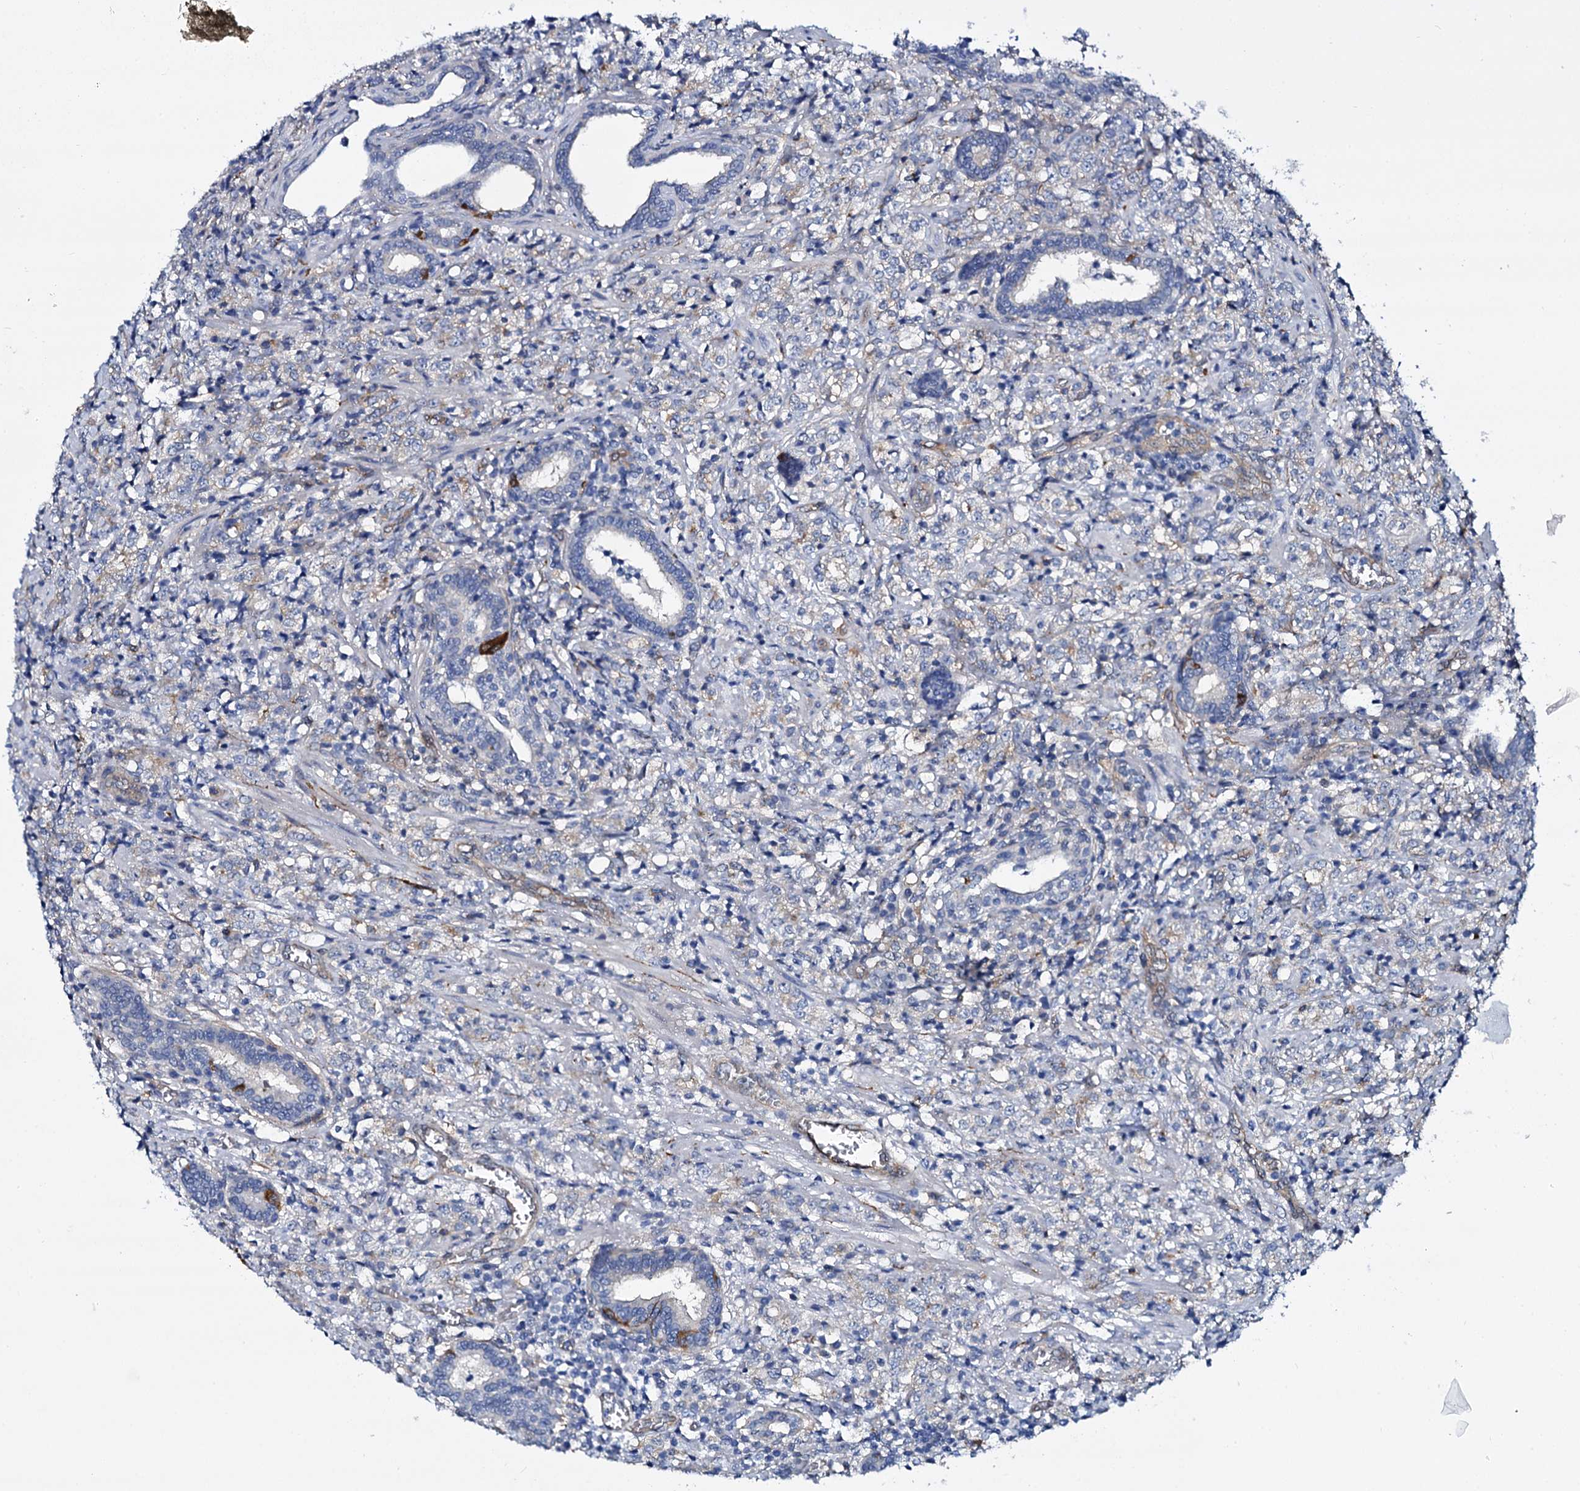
{"staining": {"intensity": "negative", "quantity": "none", "location": "none"}, "tissue": "prostate cancer", "cell_type": "Tumor cells", "image_type": "cancer", "snomed": [{"axis": "morphology", "description": "Adenocarcinoma, High grade"}, {"axis": "topography", "description": "Prostate"}], "caption": "Tumor cells show no significant staining in prostate cancer (adenocarcinoma (high-grade)). (Stains: DAB immunohistochemistry with hematoxylin counter stain, Microscopy: brightfield microscopy at high magnification).", "gene": "STXBP1", "patient": {"sex": "male", "age": 69}}